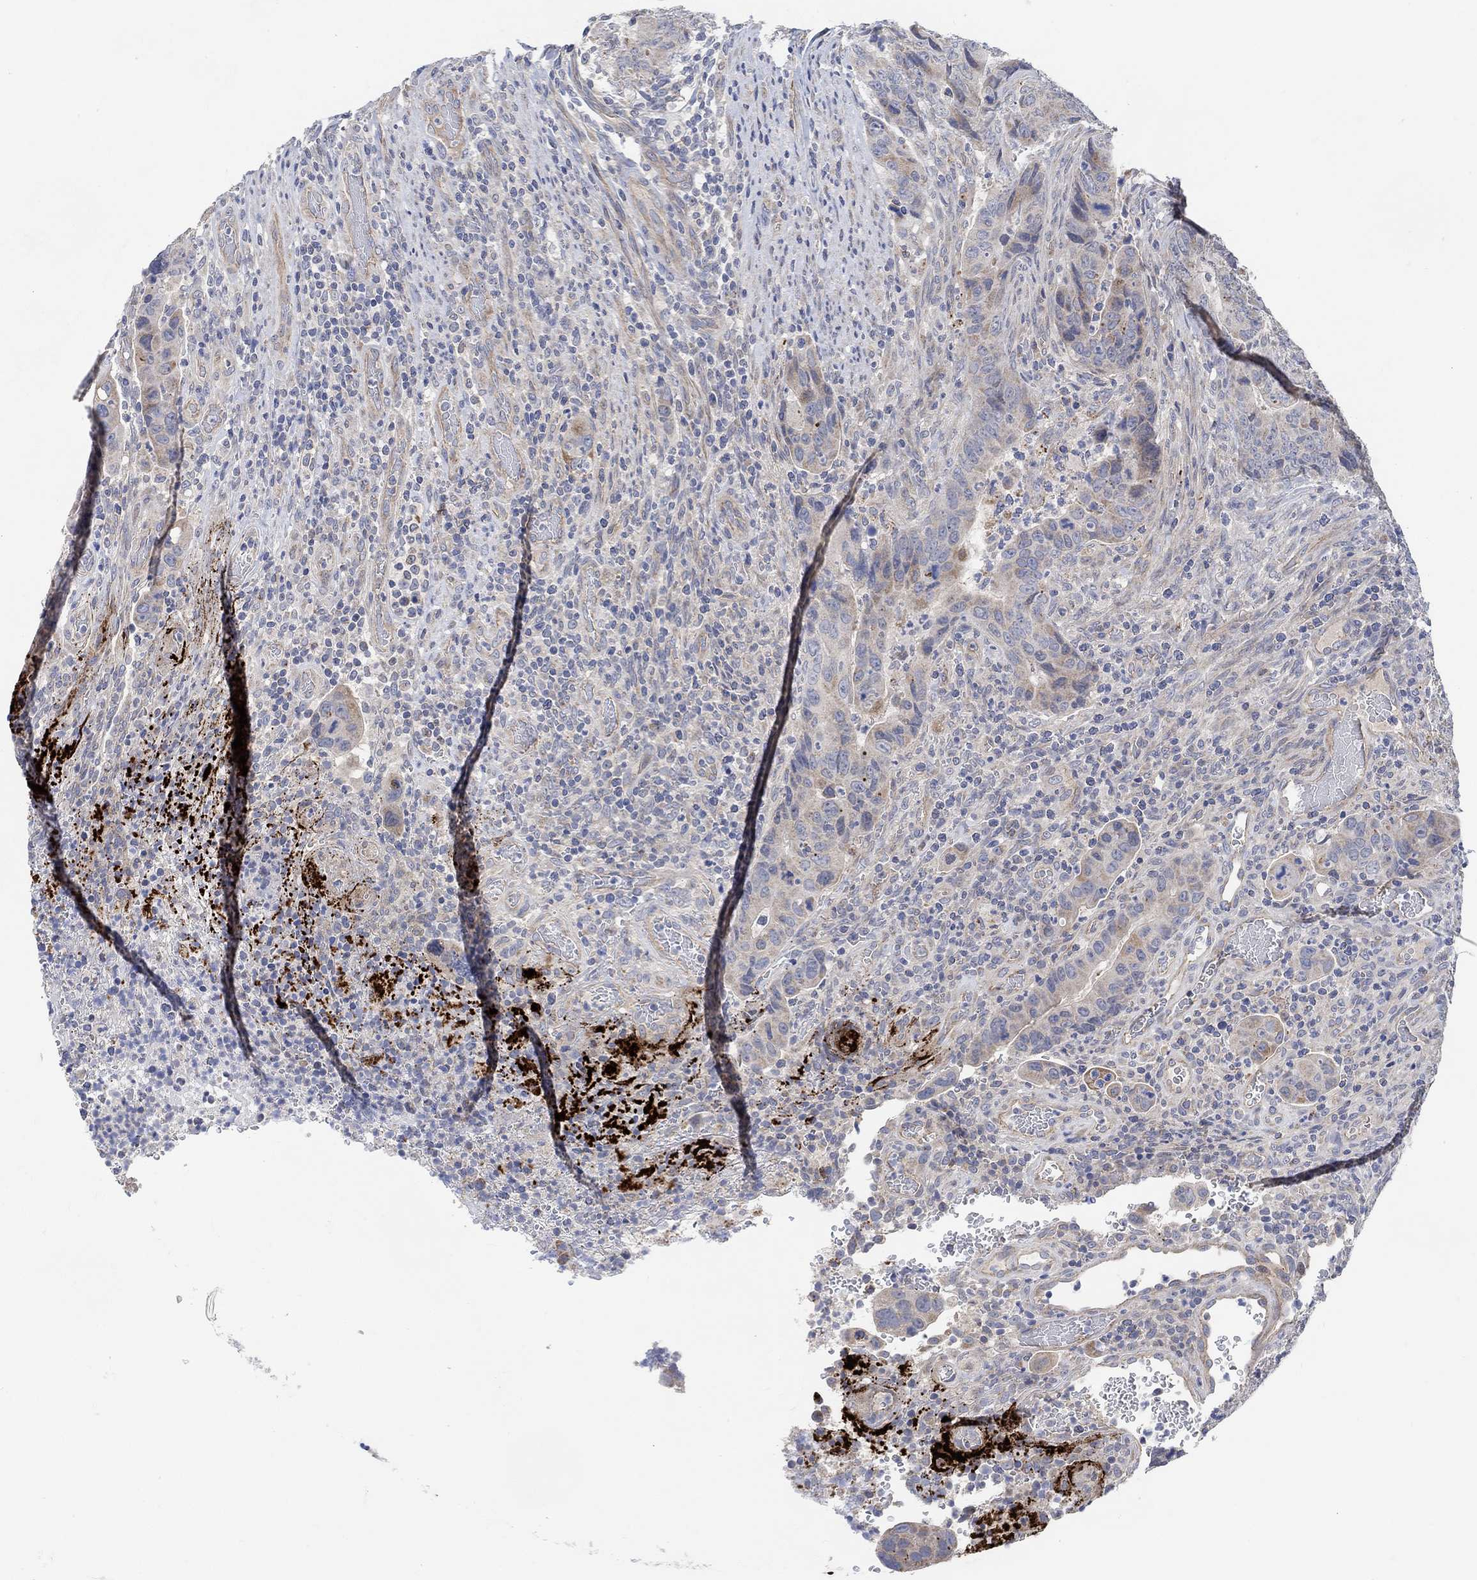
{"staining": {"intensity": "weak", "quantity": "25%-75%", "location": "cytoplasmic/membranous"}, "tissue": "colorectal cancer", "cell_type": "Tumor cells", "image_type": "cancer", "snomed": [{"axis": "morphology", "description": "Adenocarcinoma, NOS"}, {"axis": "topography", "description": "Colon"}], "caption": "Immunohistochemistry (IHC) histopathology image of neoplastic tissue: human colorectal cancer (adenocarcinoma) stained using immunohistochemistry (IHC) demonstrates low levels of weak protein expression localized specifically in the cytoplasmic/membranous of tumor cells, appearing as a cytoplasmic/membranous brown color.", "gene": "HCRTR1", "patient": {"sex": "female", "age": 56}}